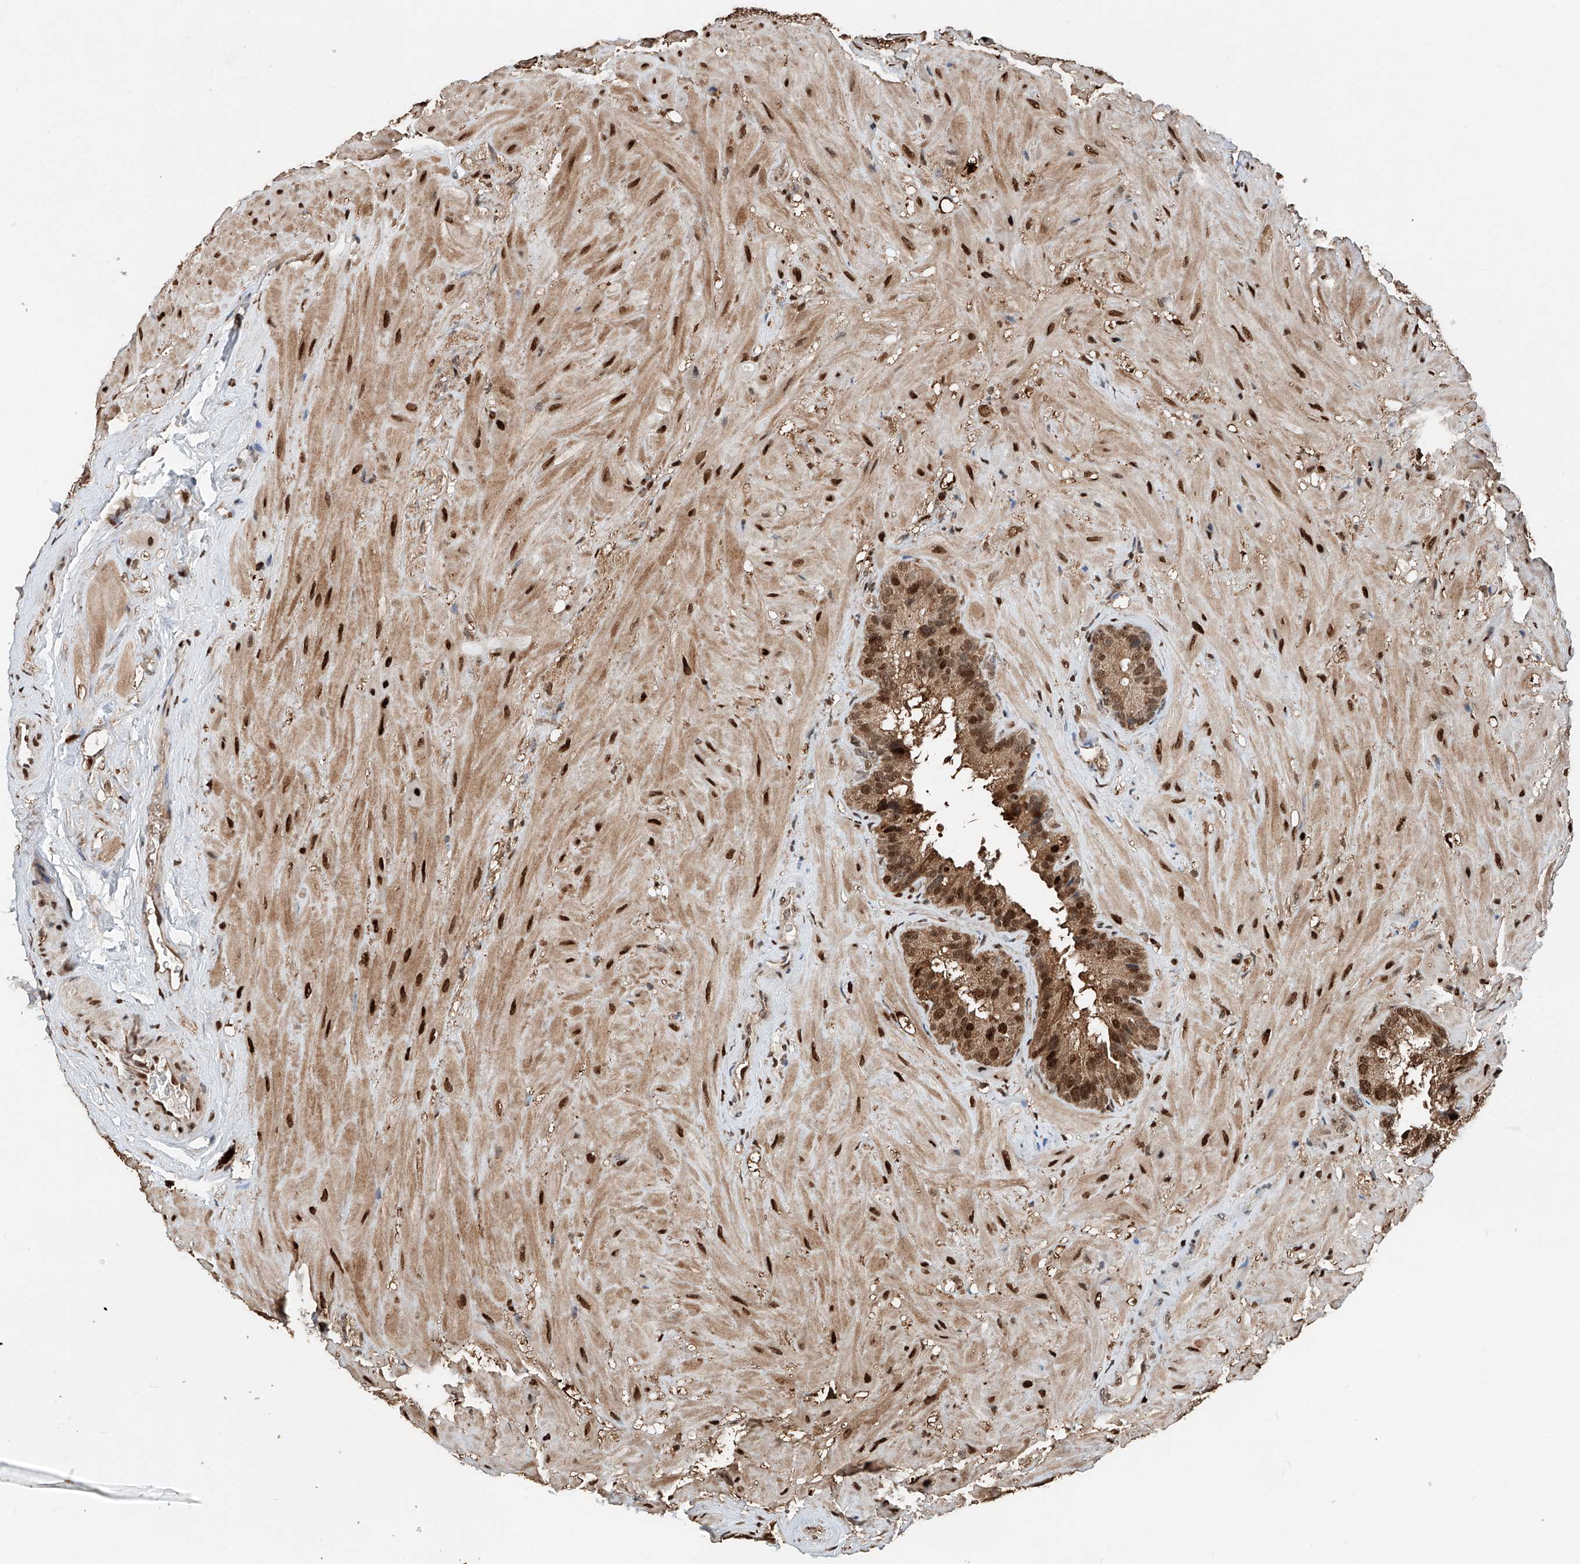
{"staining": {"intensity": "strong", "quantity": ">75%", "location": "cytoplasmic/membranous,nuclear"}, "tissue": "seminal vesicle", "cell_type": "Glandular cells", "image_type": "normal", "snomed": [{"axis": "morphology", "description": "Normal tissue, NOS"}, {"axis": "topography", "description": "Prostate"}, {"axis": "topography", "description": "Seminal veicle"}], "caption": "Strong cytoplasmic/membranous,nuclear protein expression is appreciated in about >75% of glandular cells in seminal vesicle. (IHC, brightfield microscopy, high magnification).", "gene": "RMND1", "patient": {"sex": "male", "age": 68}}